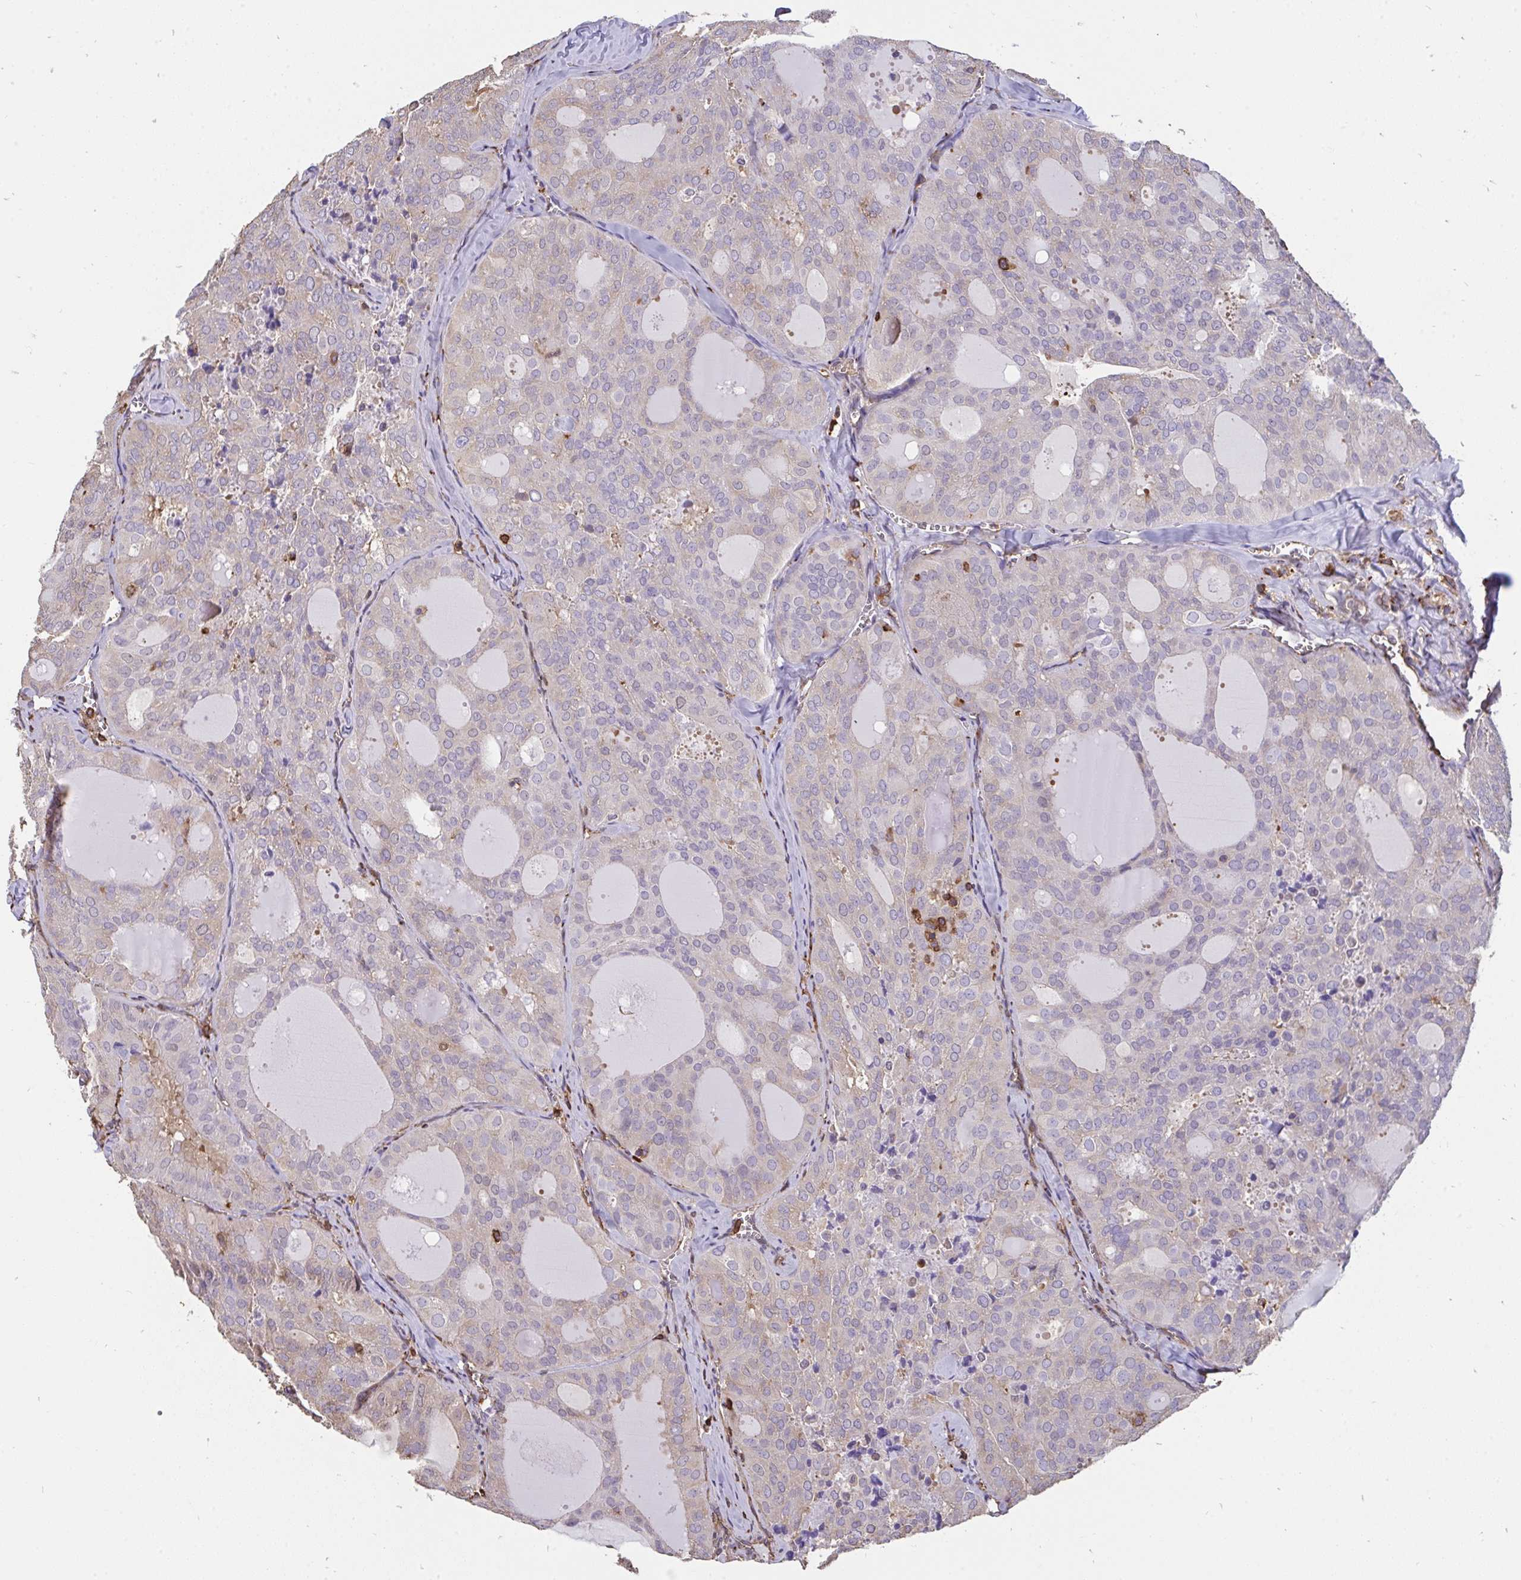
{"staining": {"intensity": "negative", "quantity": "none", "location": "none"}, "tissue": "thyroid cancer", "cell_type": "Tumor cells", "image_type": "cancer", "snomed": [{"axis": "morphology", "description": "Follicular adenoma carcinoma, NOS"}, {"axis": "topography", "description": "Thyroid gland"}], "caption": "Immunohistochemical staining of thyroid cancer shows no significant expression in tumor cells. The staining was performed using DAB to visualize the protein expression in brown, while the nuclei were stained in blue with hematoxylin (Magnification: 20x).", "gene": "CFL1", "patient": {"sex": "male", "age": 75}}